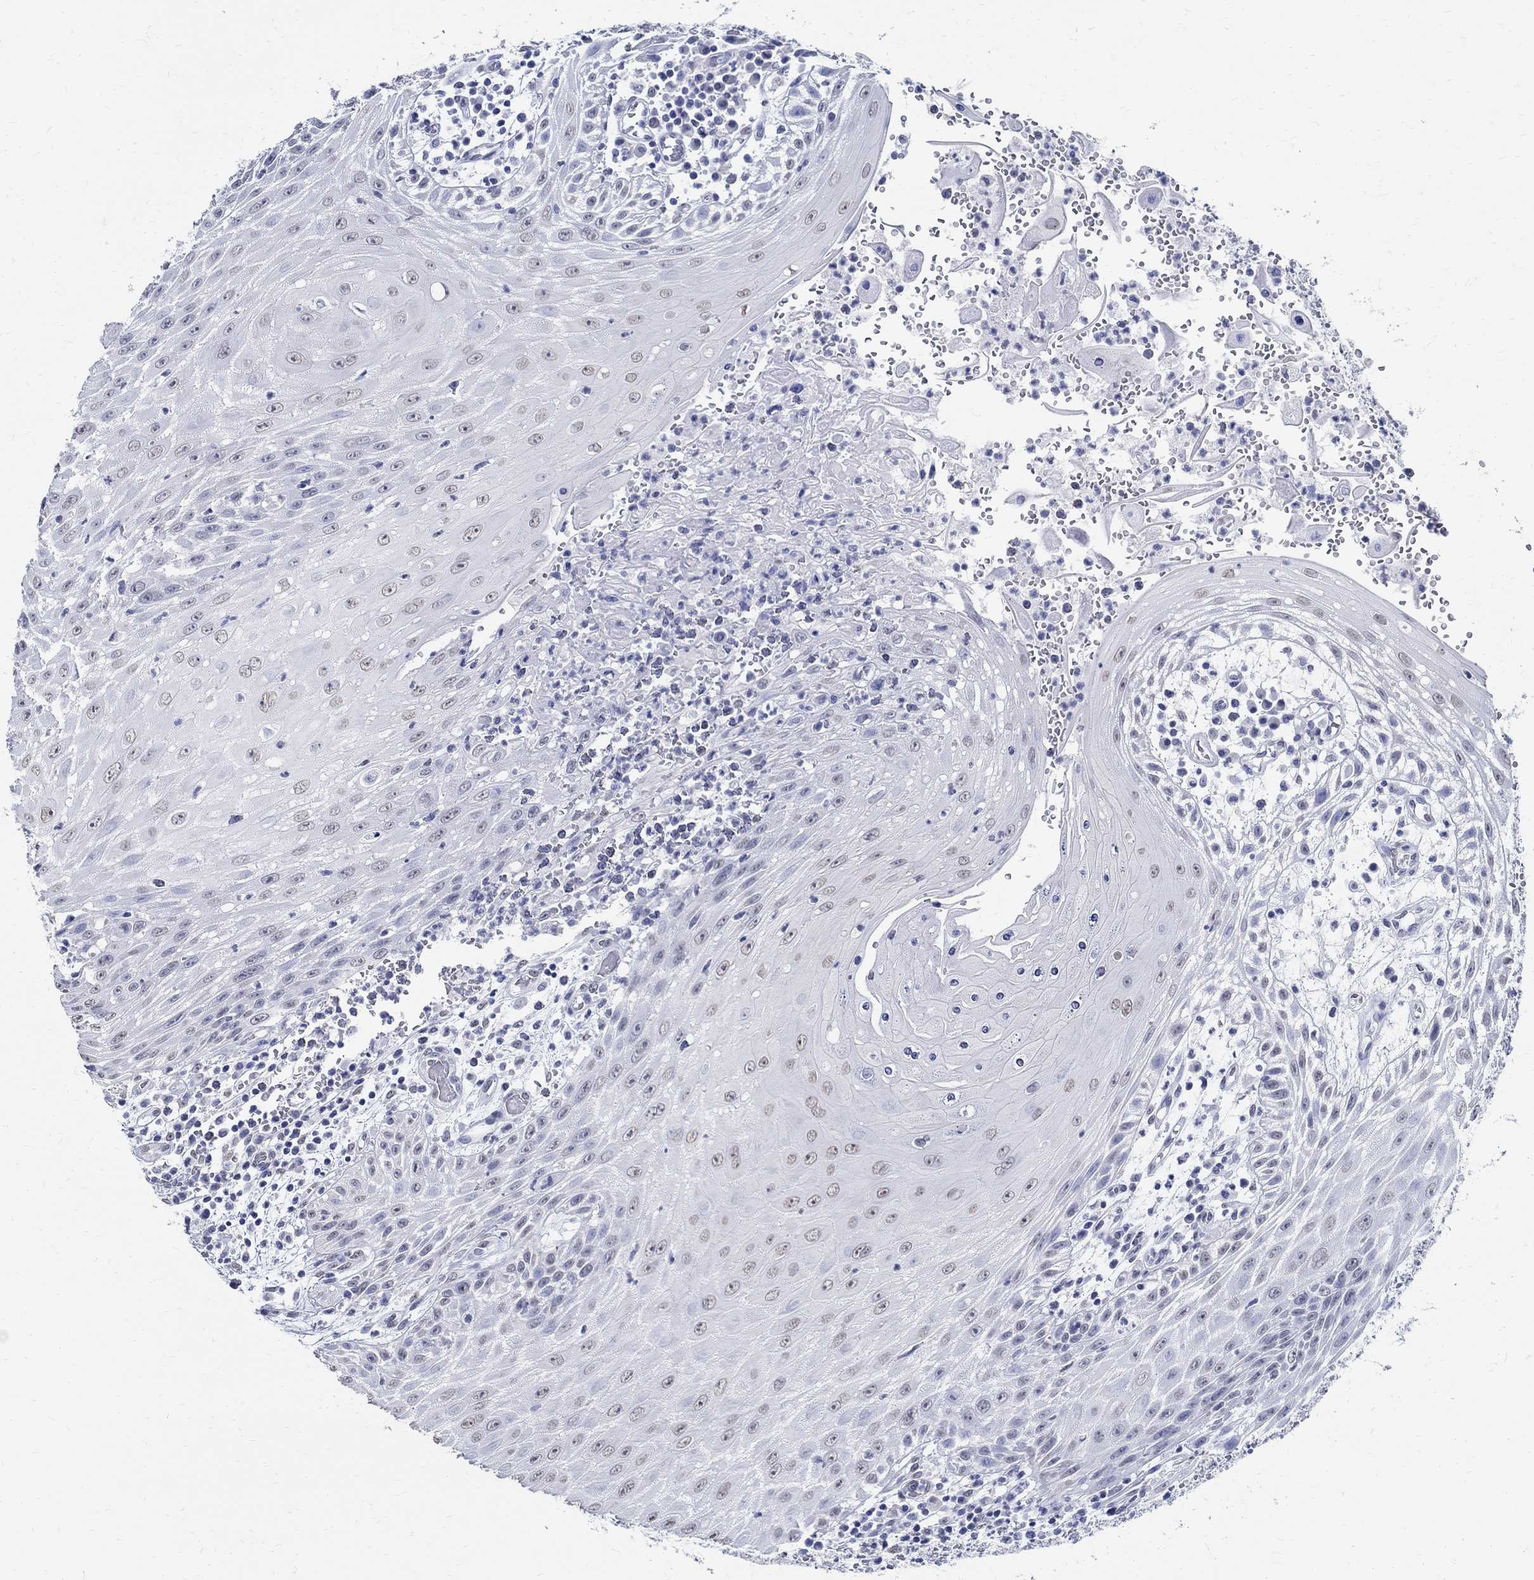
{"staining": {"intensity": "negative", "quantity": "none", "location": "none"}, "tissue": "head and neck cancer", "cell_type": "Tumor cells", "image_type": "cancer", "snomed": [{"axis": "morphology", "description": "Squamous cell carcinoma, NOS"}, {"axis": "topography", "description": "Oral tissue"}, {"axis": "topography", "description": "Head-Neck"}], "caption": "Tumor cells show no significant expression in head and neck squamous cell carcinoma. (DAB (3,3'-diaminobenzidine) immunohistochemistry, high magnification).", "gene": "TSPAN16", "patient": {"sex": "male", "age": 58}}